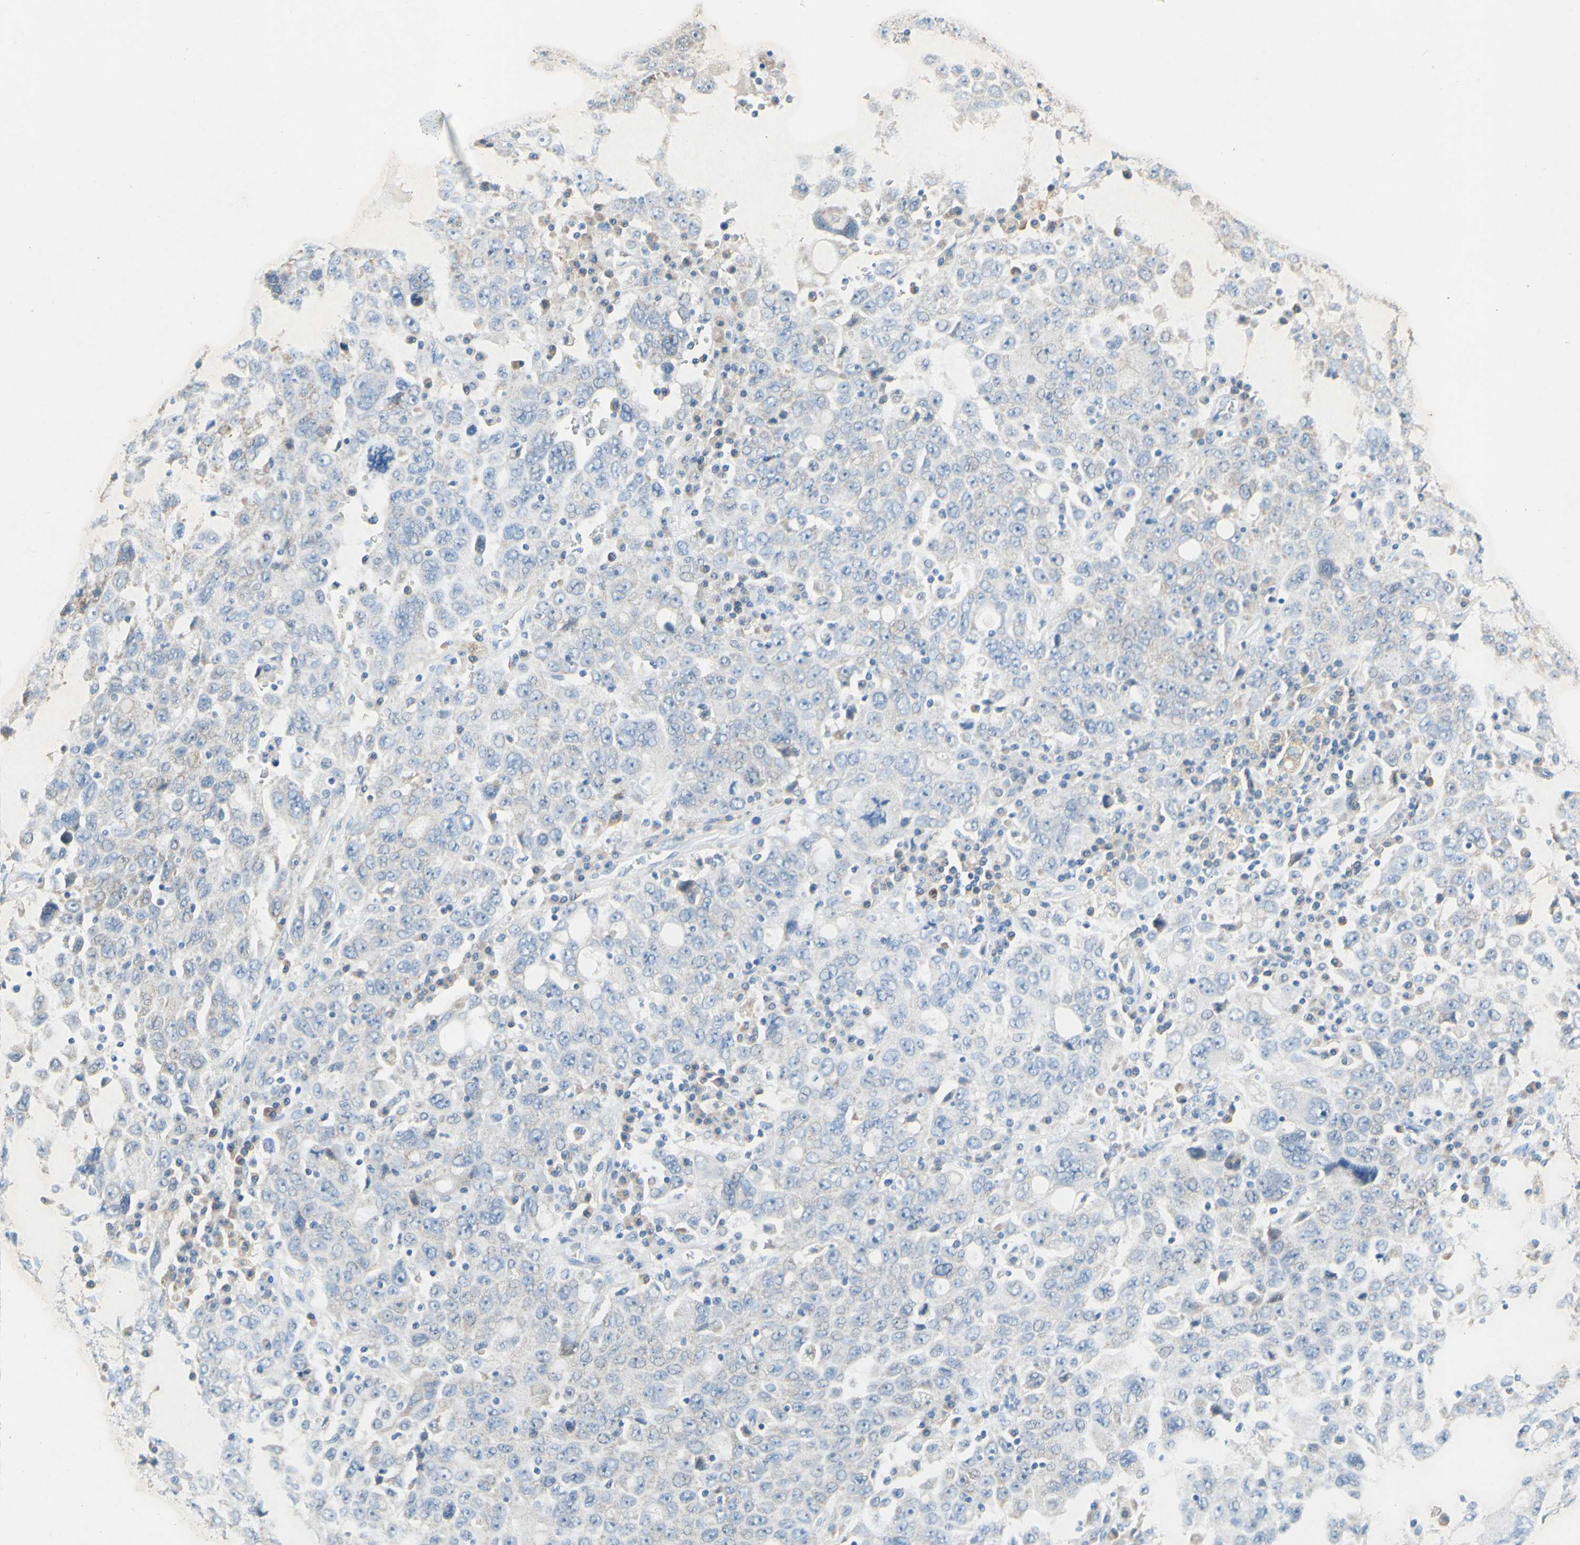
{"staining": {"intensity": "negative", "quantity": "none", "location": "none"}, "tissue": "ovarian cancer", "cell_type": "Tumor cells", "image_type": "cancer", "snomed": [{"axis": "morphology", "description": "Carcinoma, endometroid"}, {"axis": "topography", "description": "Ovary"}], "caption": "An IHC micrograph of ovarian cancer (endometroid carcinoma) is shown. There is no staining in tumor cells of ovarian cancer (endometroid carcinoma). (Brightfield microscopy of DAB (3,3'-diaminobenzidine) IHC at high magnification).", "gene": "ACADL", "patient": {"sex": "female", "age": 62}}